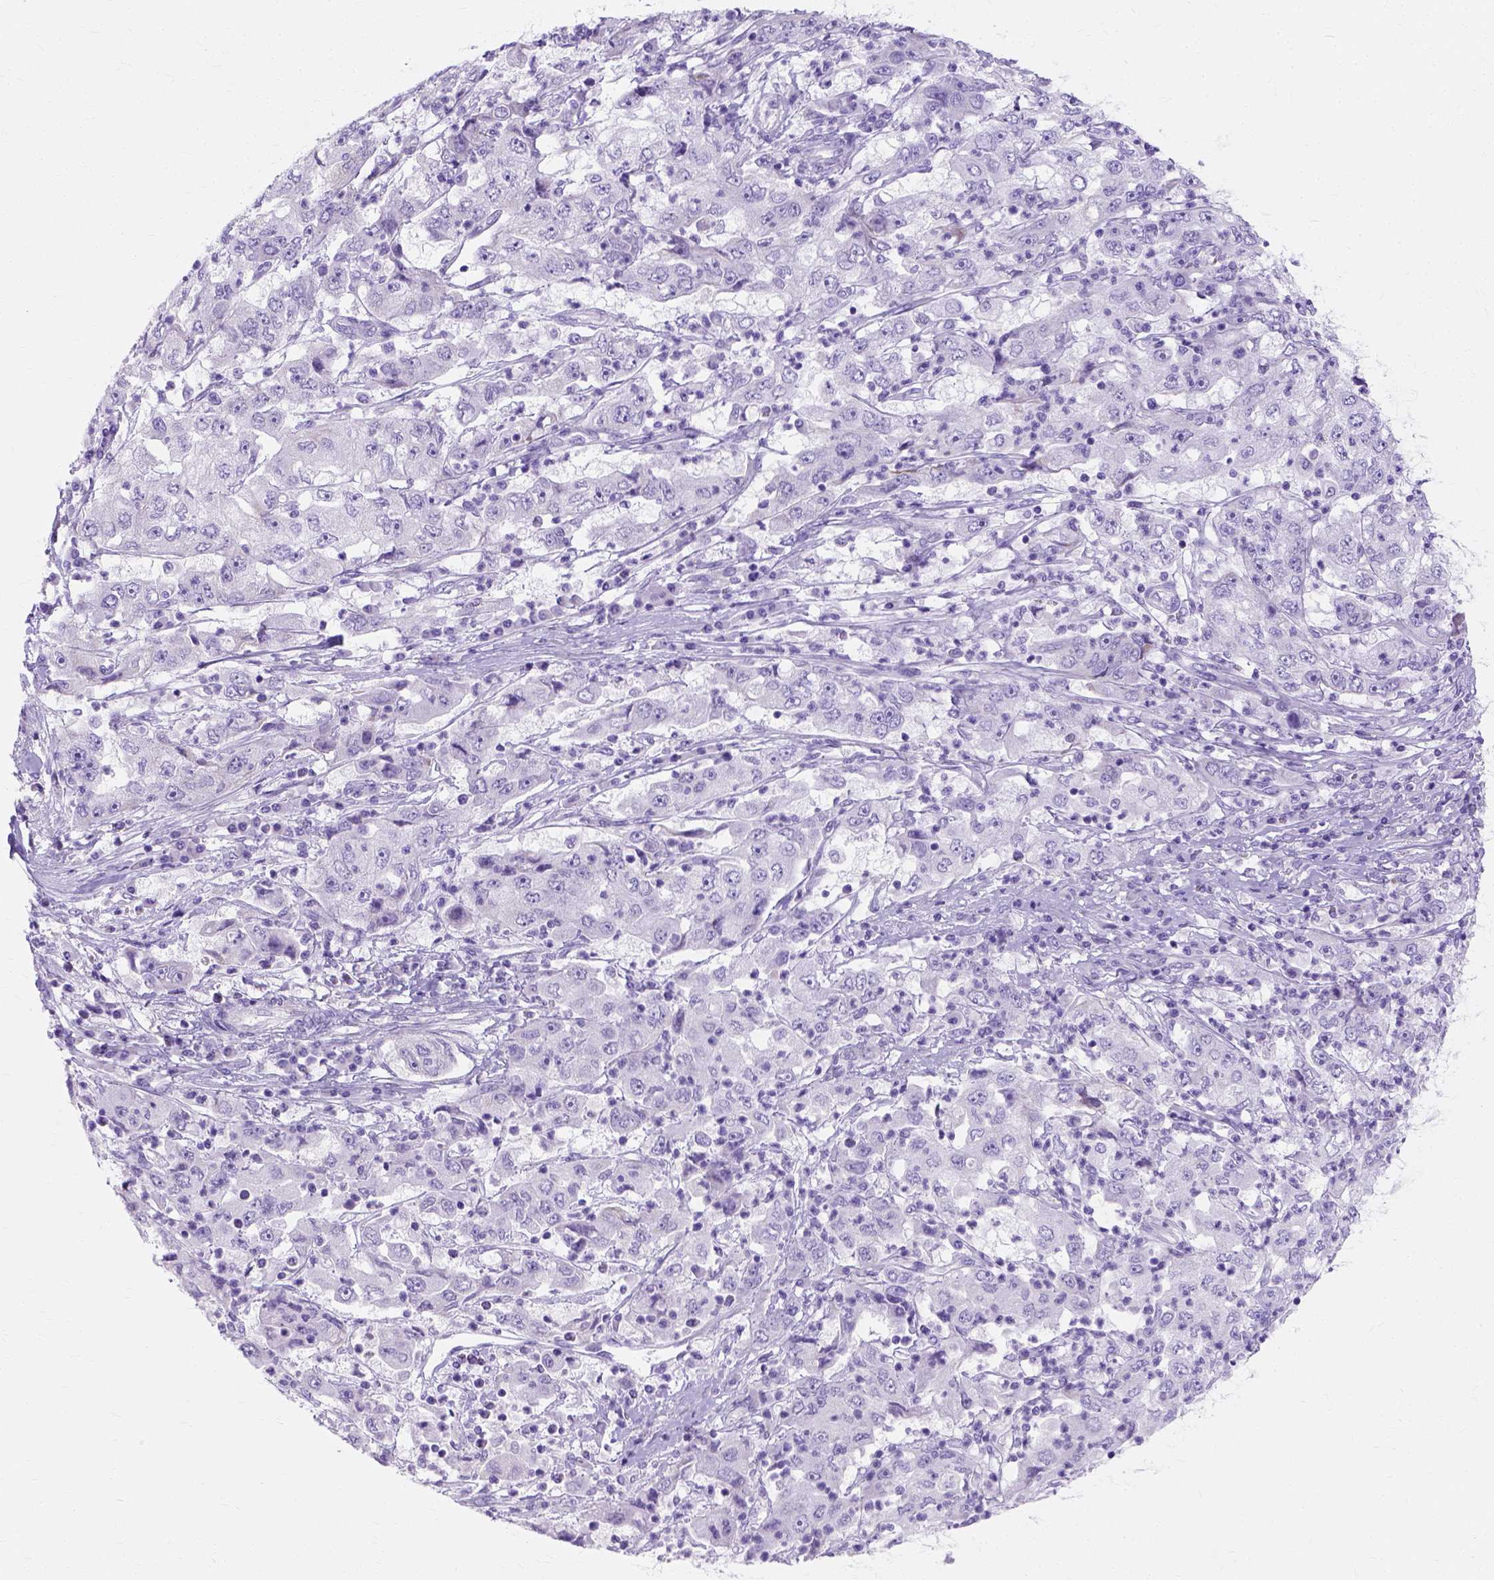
{"staining": {"intensity": "negative", "quantity": "none", "location": "none"}, "tissue": "cervical cancer", "cell_type": "Tumor cells", "image_type": "cancer", "snomed": [{"axis": "morphology", "description": "Squamous cell carcinoma, NOS"}, {"axis": "topography", "description": "Cervix"}], "caption": "Immunohistochemical staining of cervical cancer (squamous cell carcinoma) shows no significant staining in tumor cells.", "gene": "MYH15", "patient": {"sex": "female", "age": 36}}